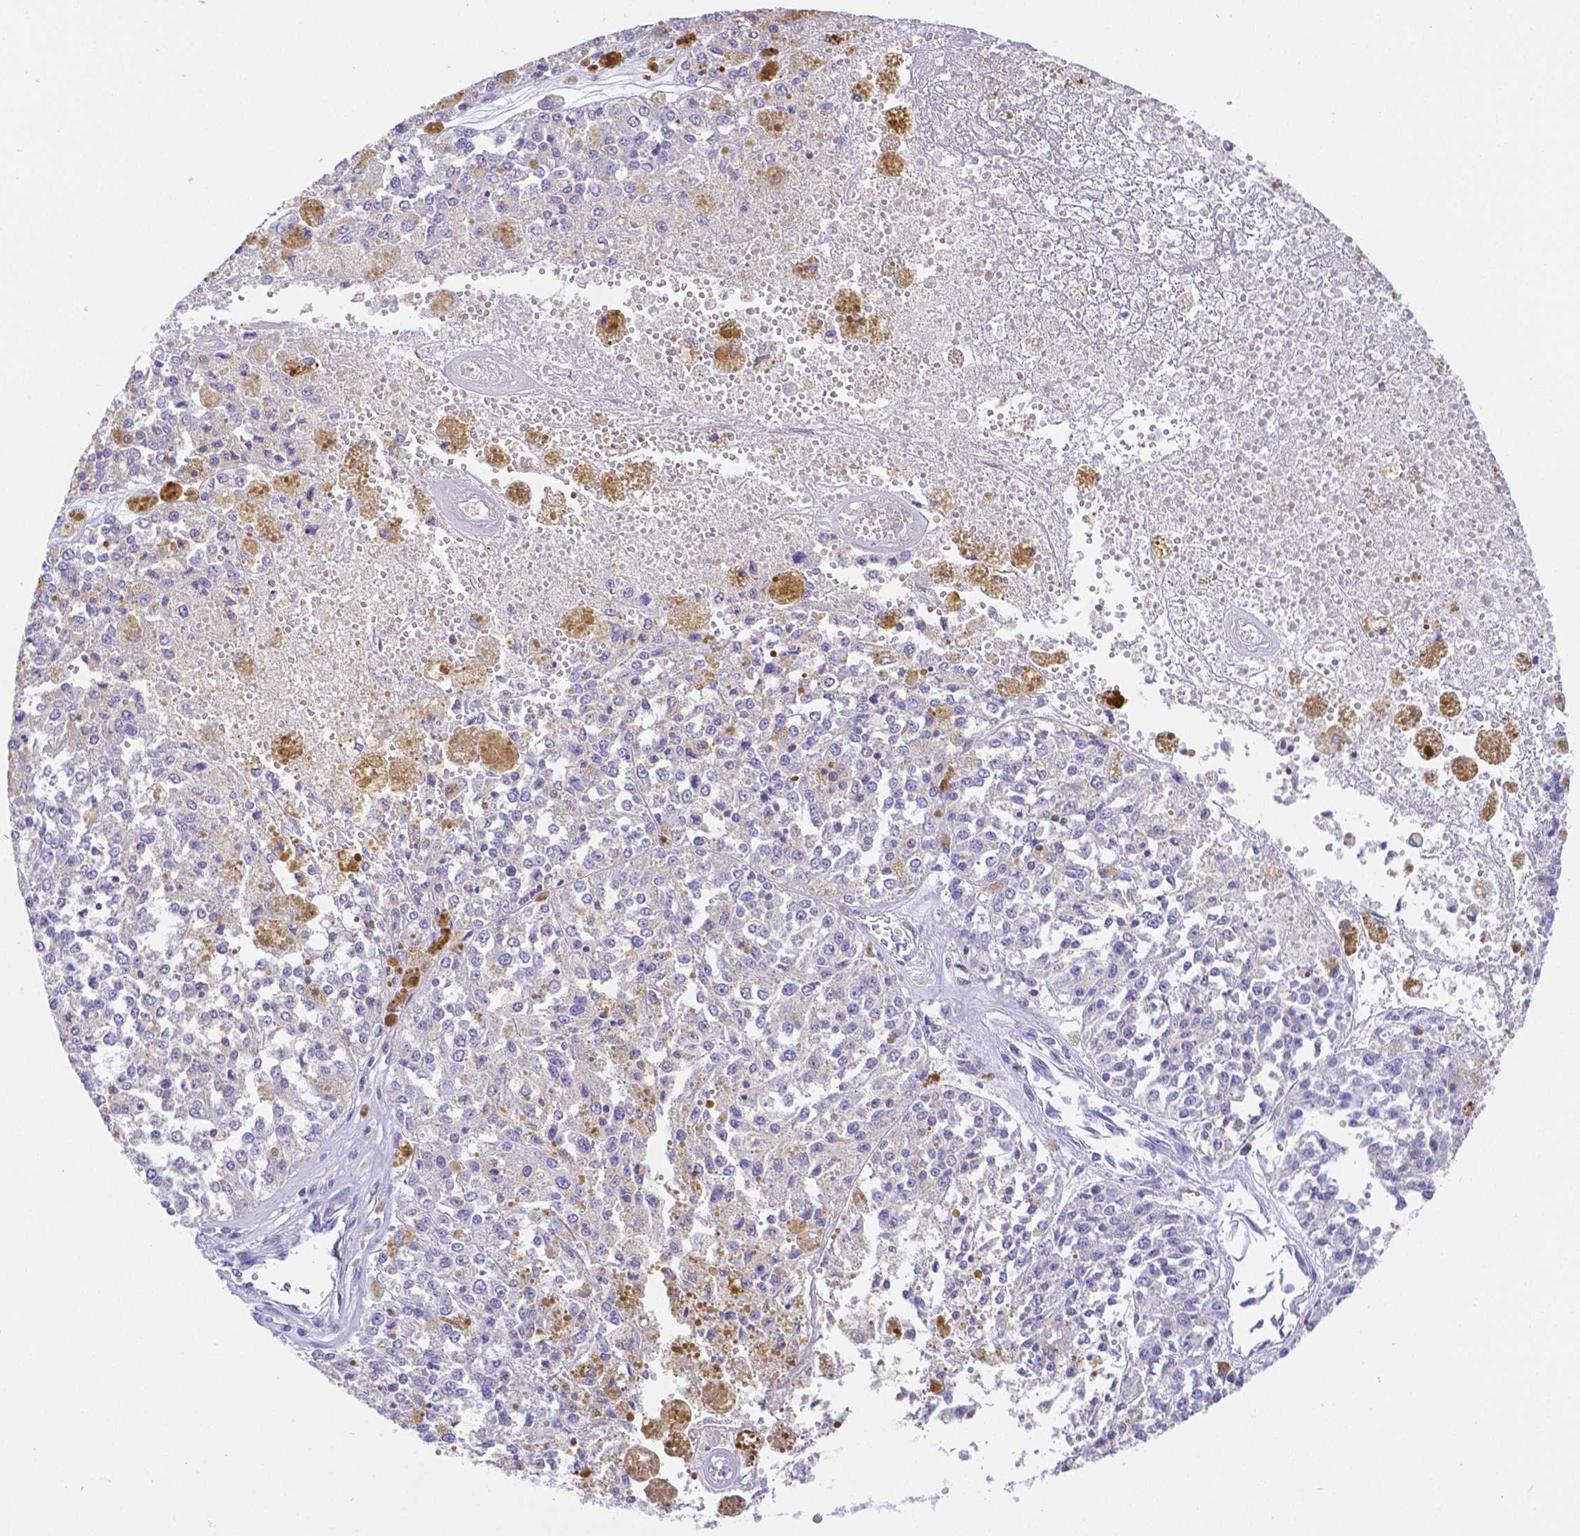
{"staining": {"intensity": "negative", "quantity": "none", "location": "none"}, "tissue": "melanoma", "cell_type": "Tumor cells", "image_type": "cancer", "snomed": [{"axis": "morphology", "description": "Malignant melanoma, Metastatic site"}, {"axis": "topography", "description": "Lymph node"}], "caption": "Human melanoma stained for a protein using immunohistochemistry (IHC) exhibits no staining in tumor cells.", "gene": "ZG16B", "patient": {"sex": "female", "age": 64}}